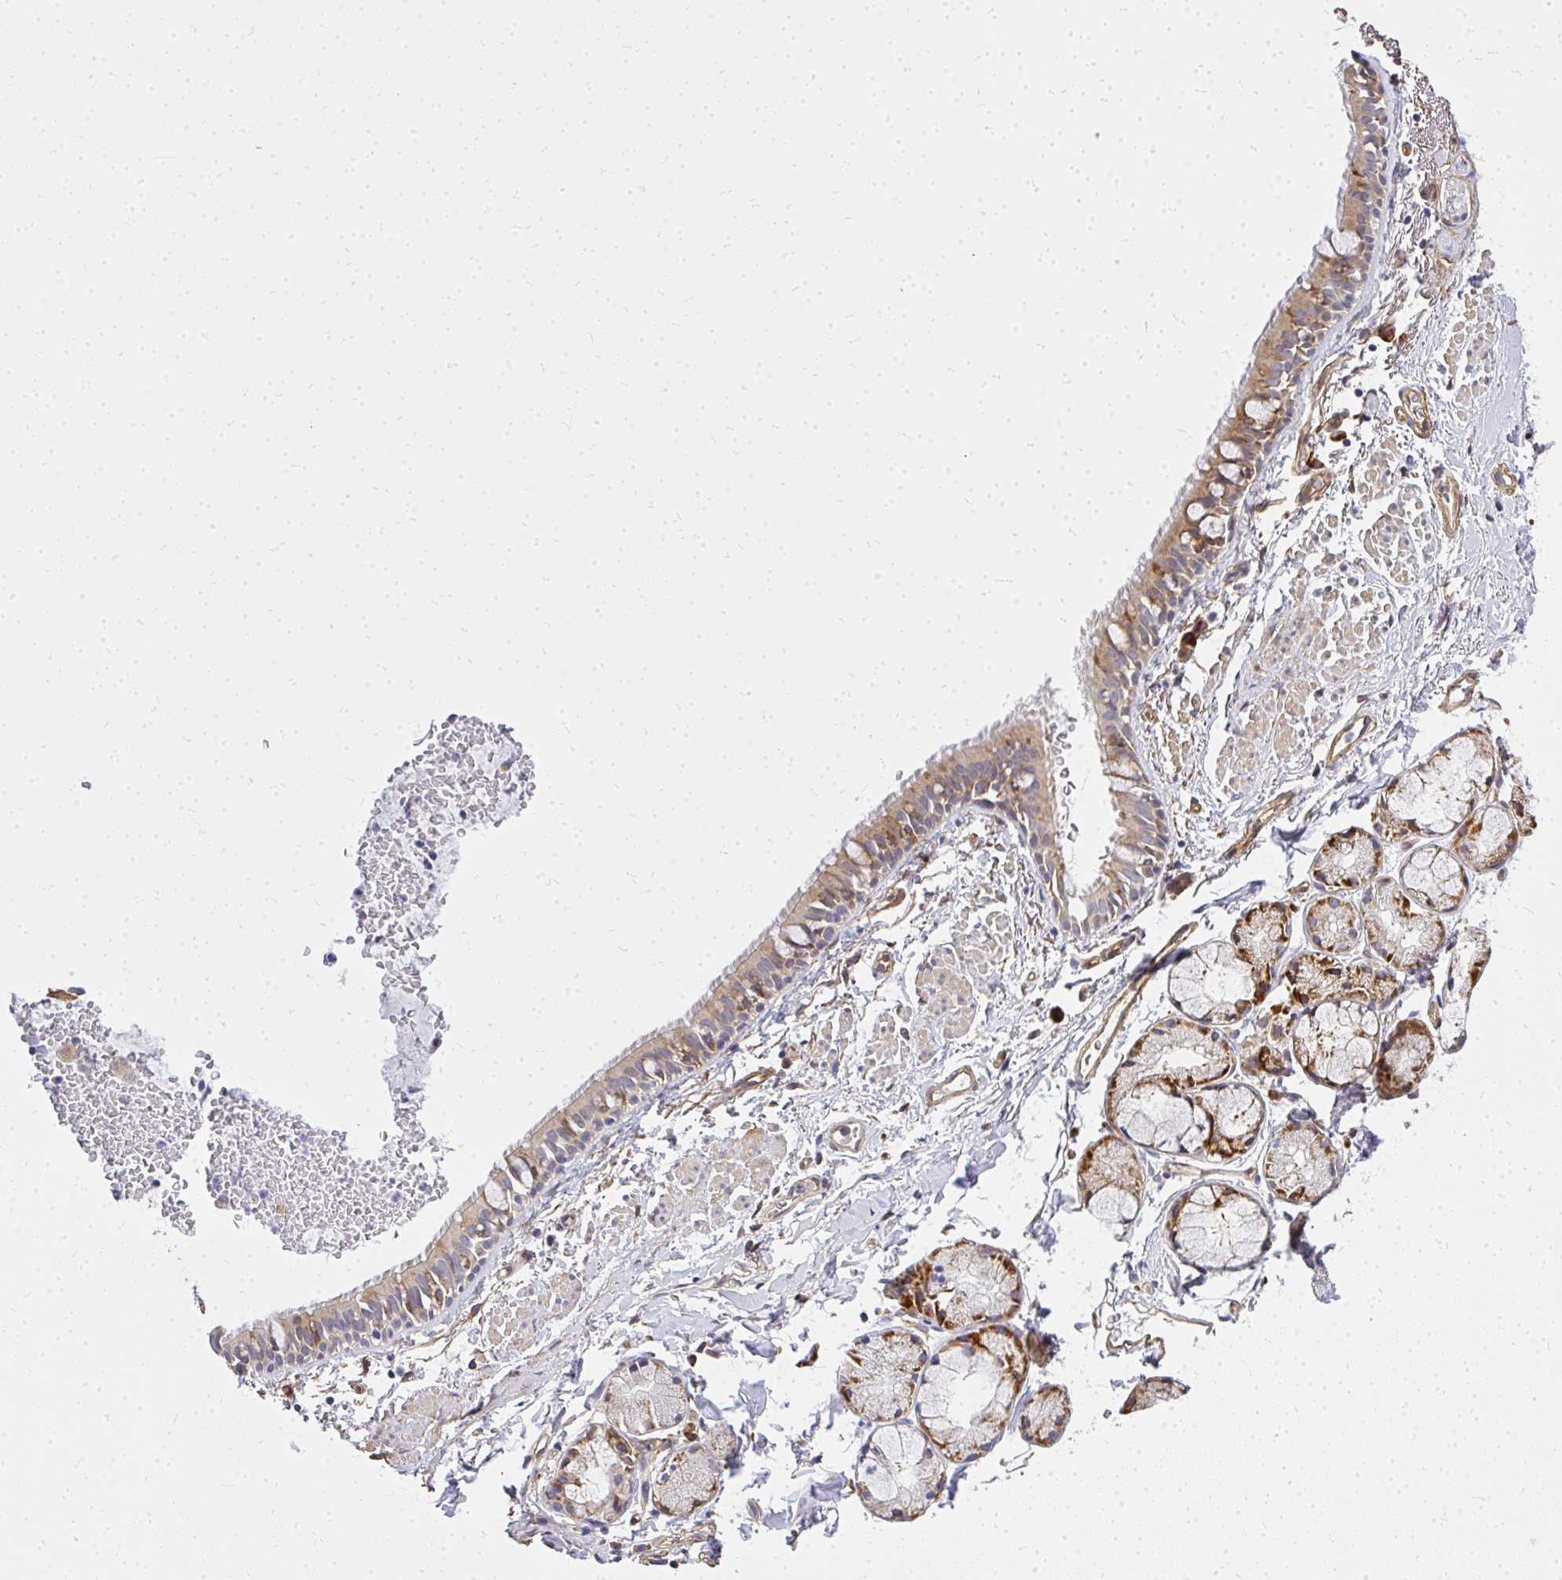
{"staining": {"intensity": "weak", "quantity": "25%-75%", "location": "cytoplasmic/membranous"}, "tissue": "bronchus", "cell_type": "Respiratory epithelial cells", "image_type": "normal", "snomed": [{"axis": "morphology", "description": "Normal tissue, NOS"}, {"axis": "topography", "description": "Lymph node"}, {"axis": "topography", "description": "Cartilage tissue"}, {"axis": "topography", "description": "Bronchus"}], "caption": "A high-resolution image shows IHC staining of unremarkable bronchus, which exhibits weak cytoplasmic/membranous expression in approximately 25%-75% of respiratory epithelial cells.", "gene": "ENSG00000258472", "patient": {"sex": "female", "age": 70}}